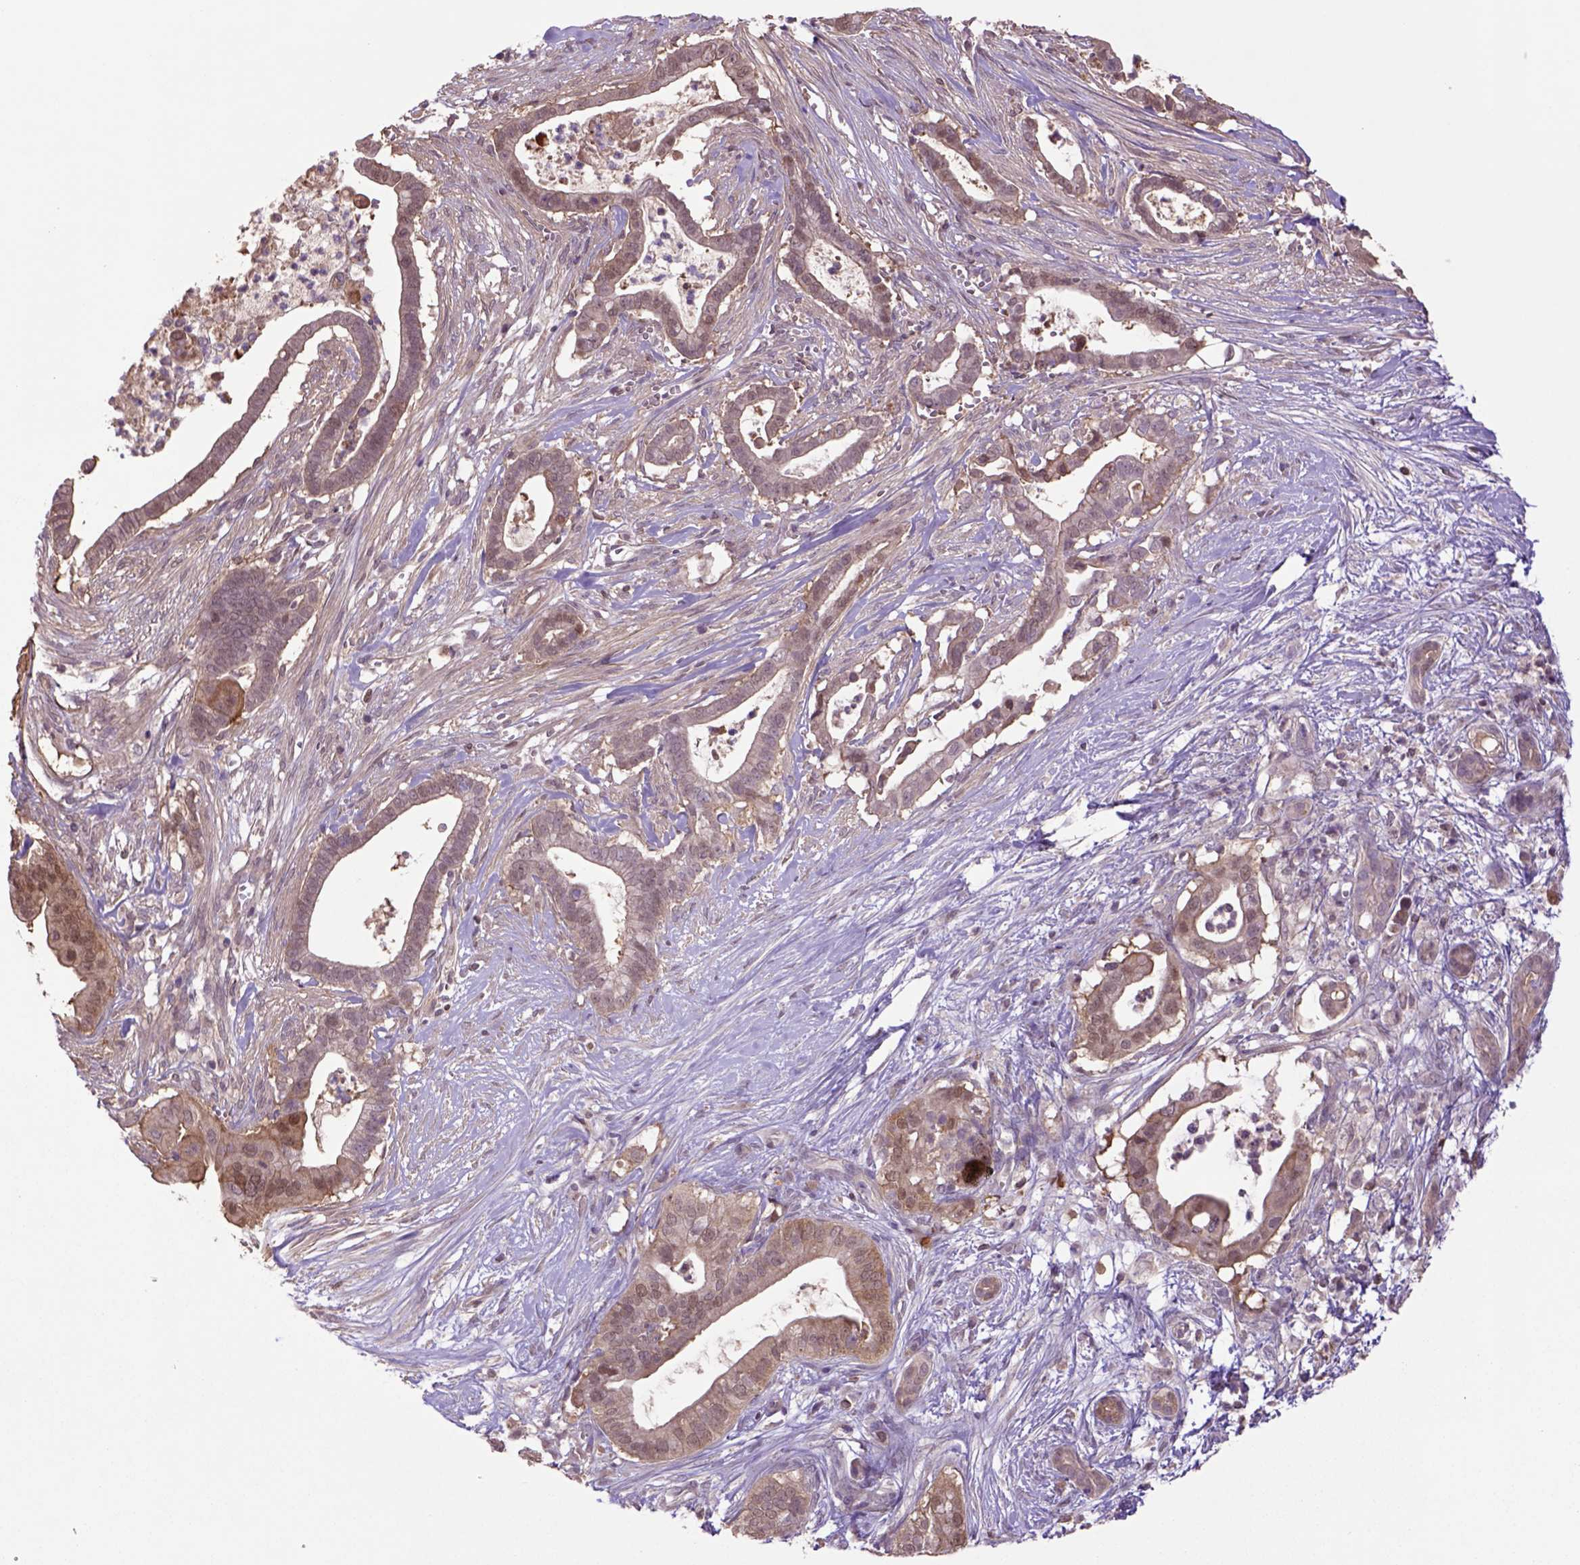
{"staining": {"intensity": "moderate", "quantity": ">75%", "location": "cytoplasmic/membranous,nuclear"}, "tissue": "pancreatic cancer", "cell_type": "Tumor cells", "image_type": "cancer", "snomed": [{"axis": "morphology", "description": "Adenocarcinoma, NOS"}, {"axis": "topography", "description": "Pancreas"}], "caption": "Human pancreatic adenocarcinoma stained for a protein (brown) reveals moderate cytoplasmic/membranous and nuclear positive staining in approximately >75% of tumor cells.", "gene": "HSPBP1", "patient": {"sex": "male", "age": 61}}